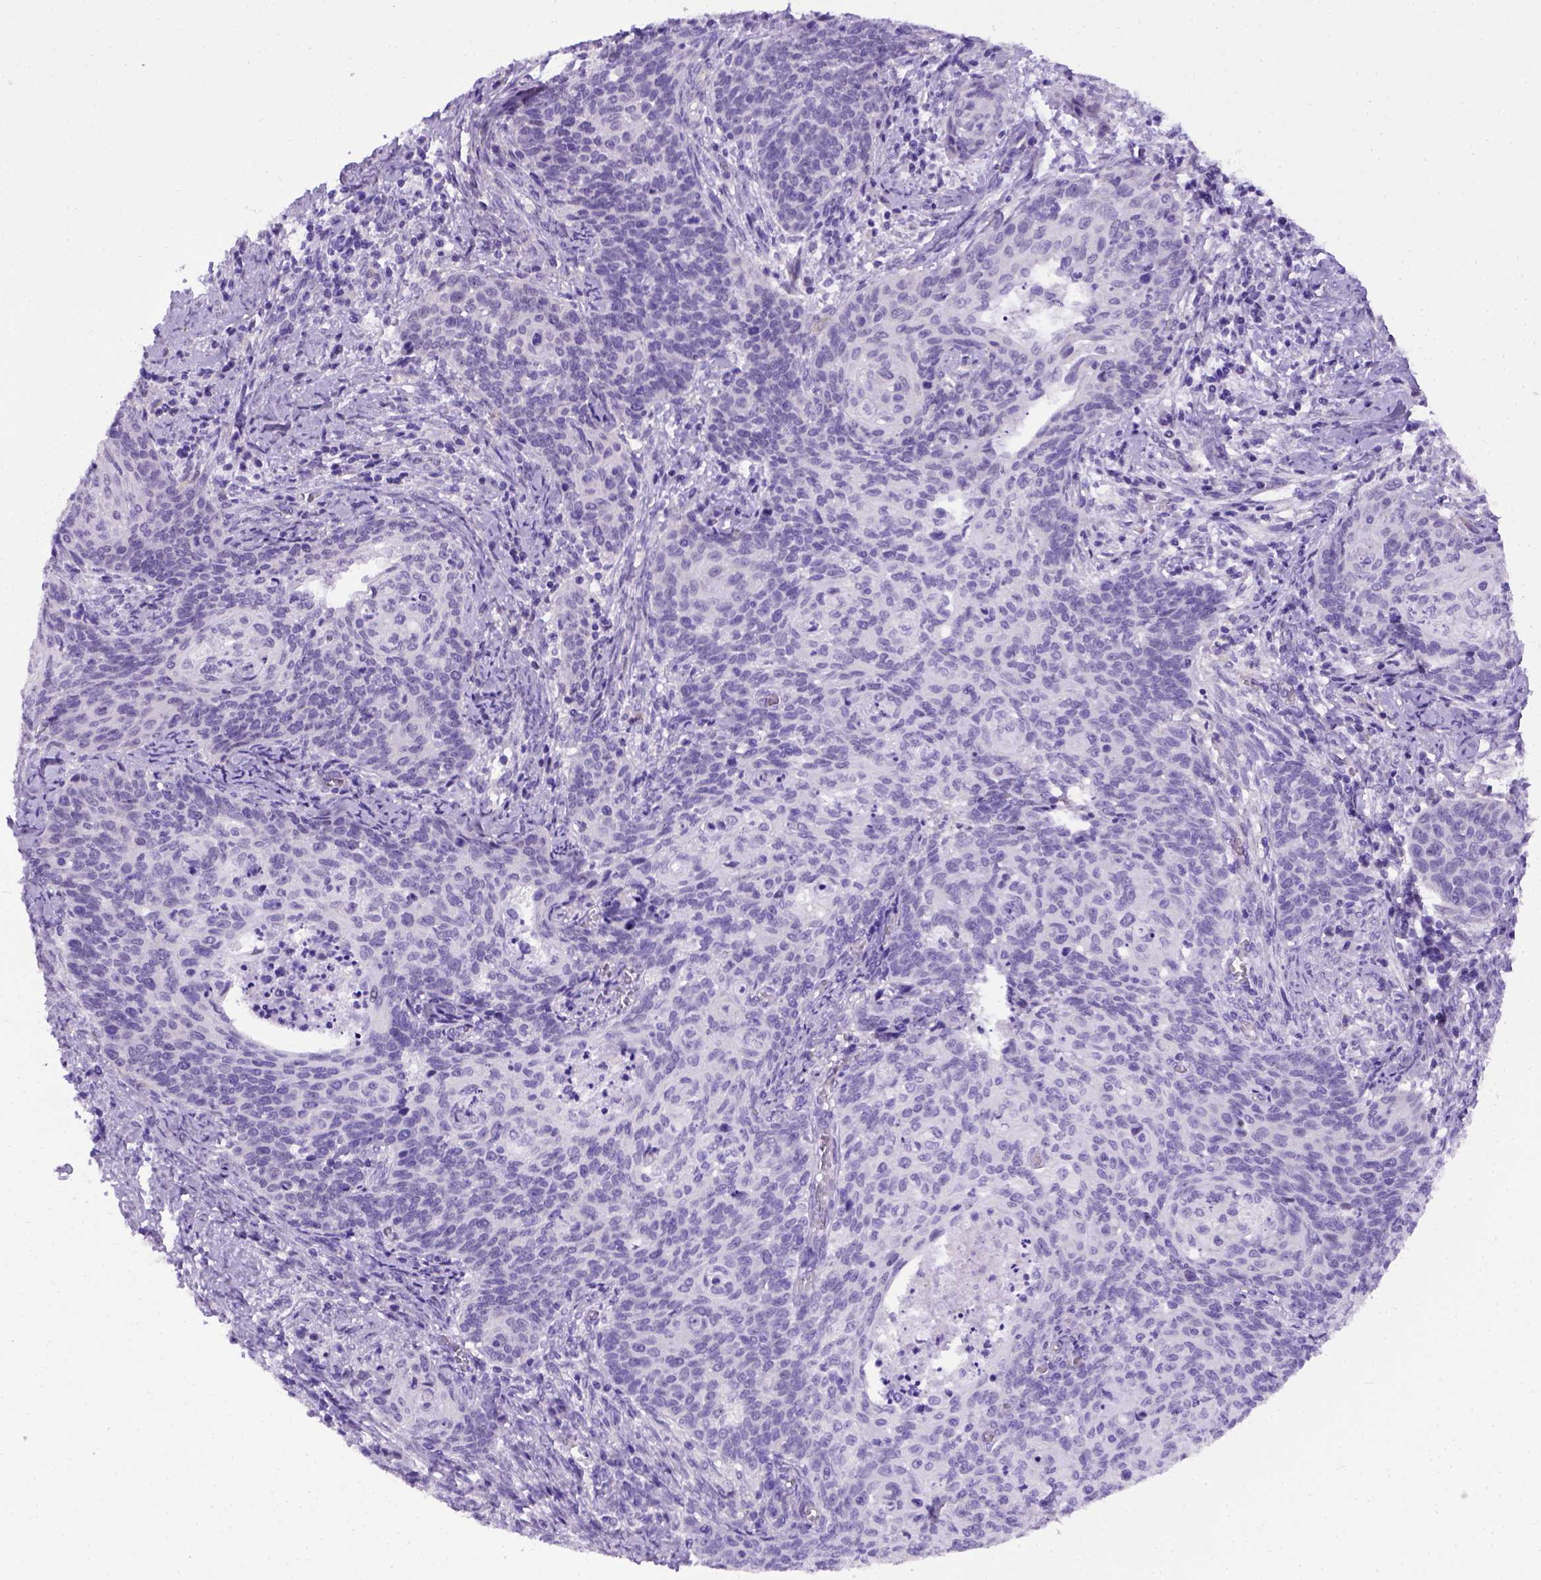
{"staining": {"intensity": "negative", "quantity": "none", "location": "none"}, "tissue": "cervical cancer", "cell_type": "Tumor cells", "image_type": "cancer", "snomed": [{"axis": "morphology", "description": "Normal tissue, NOS"}, {"axis": "morphology", "description": "Squamous cell carcinoma, NOS"}, {"axis": "topography", "description": "Cervix"}], "caption": "Immunohistochemistry (IHC) micrograph of cervical squamous cell carcinoma stained for a protein (brown), which reveals no positivity in tumor cells.", "gene": "ADAM12", "patient": {"sex": "female", "age": 39}}